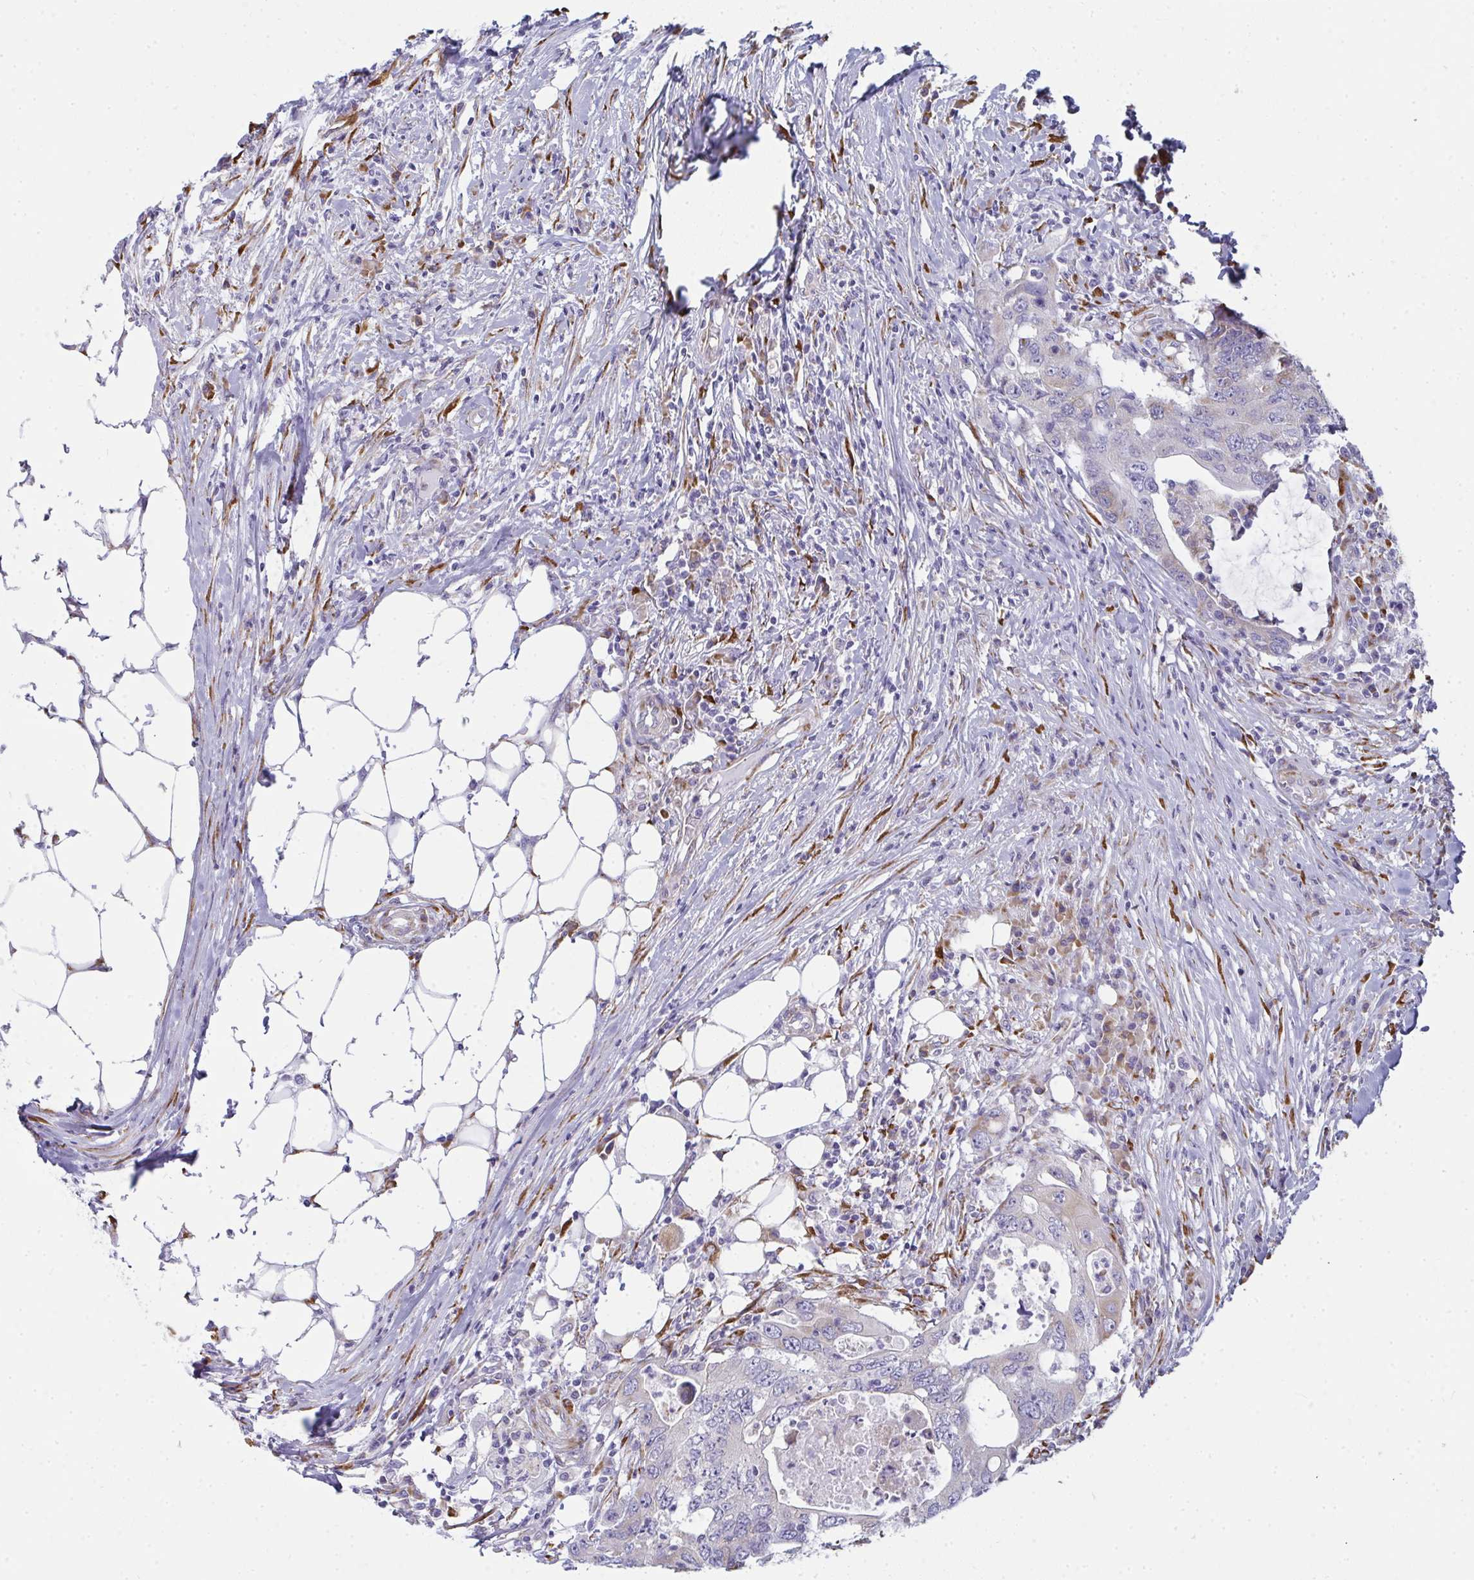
{"staining": {"intensity": "weak", "quantity": "25%-75%", "location": "cytoplasmic/membranous"}, "tissue": "colorectal cancer", "cell_type": "Tumor cells", "image_type": "cancer", "snomed": [{"axis": "morphology", "description": "Adenocarcinoma, NOS"}, {"axis": "topography", "description": "Colon"}], "caption": "Protein expression analysis of colorectal adenocarcinoma demonstrates weak cytoplasmic/membranous staining in approximately 25%-75% of tumor cells.", "gene": "SHROOM1", "patient": {"sex": "male", "age": 71}}